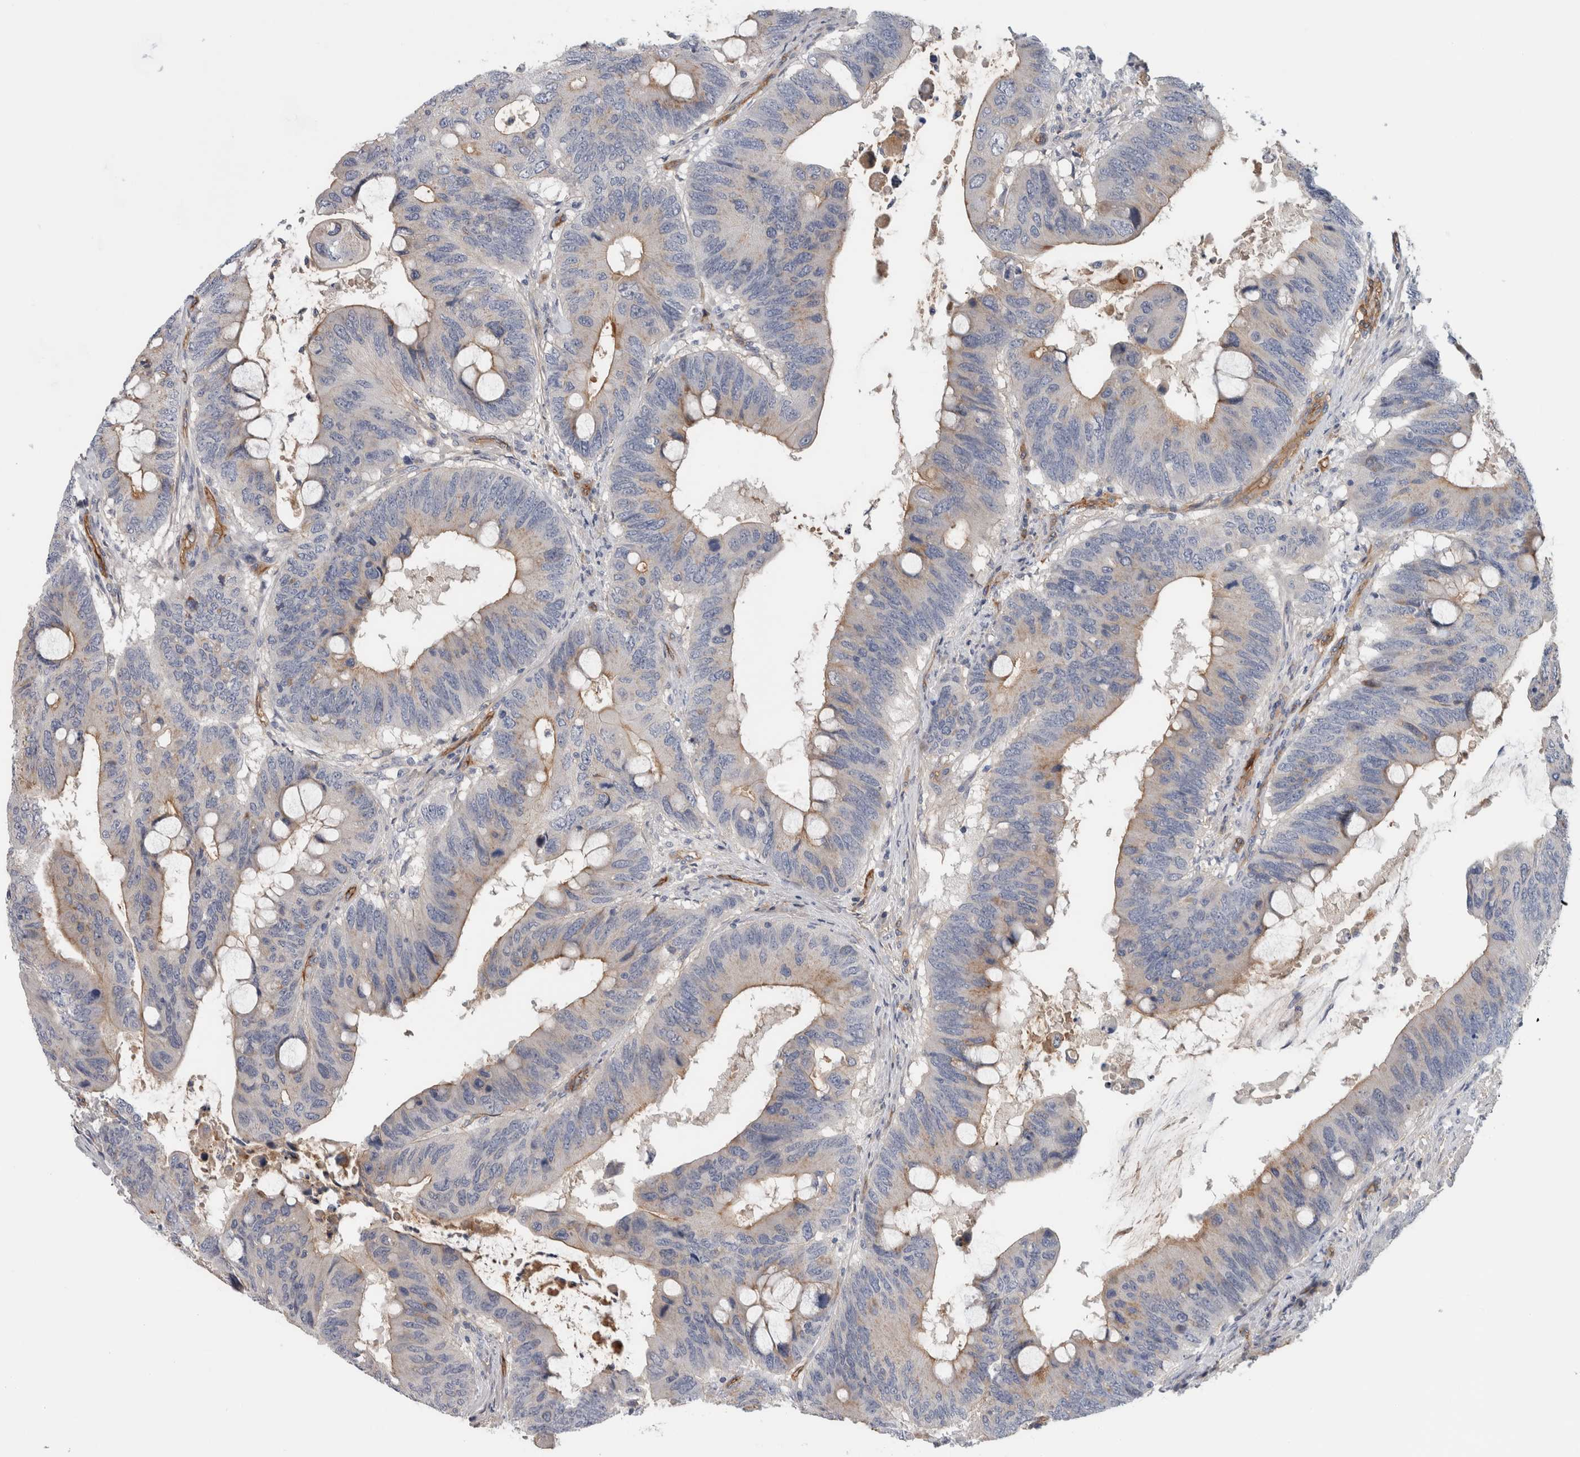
{"staining": {"intensity": "moderate", "quantity": "<25%", "location": "cytoplasmic/membranous"}, "tissue": "colorectal cancer", "cell_type": "Tumor cells", "image_type": "cancer", "snomed": [{"axis": "morphology", "description": "Adenocarcinoma, NOS"}, {"axis": "topography", "description": "Colon"}], "caption": "Immunohistochemistry (IHC) (DAB (3,3'-diaminobenzidine)) staining of human colorectal cancer (adenocarcinoma) exhibits moderate cytoplasmic/membranous protein expression in about <25% of tumor cells.", "gene": "CD59", "patient": {"sex": "male", "age": 71}}